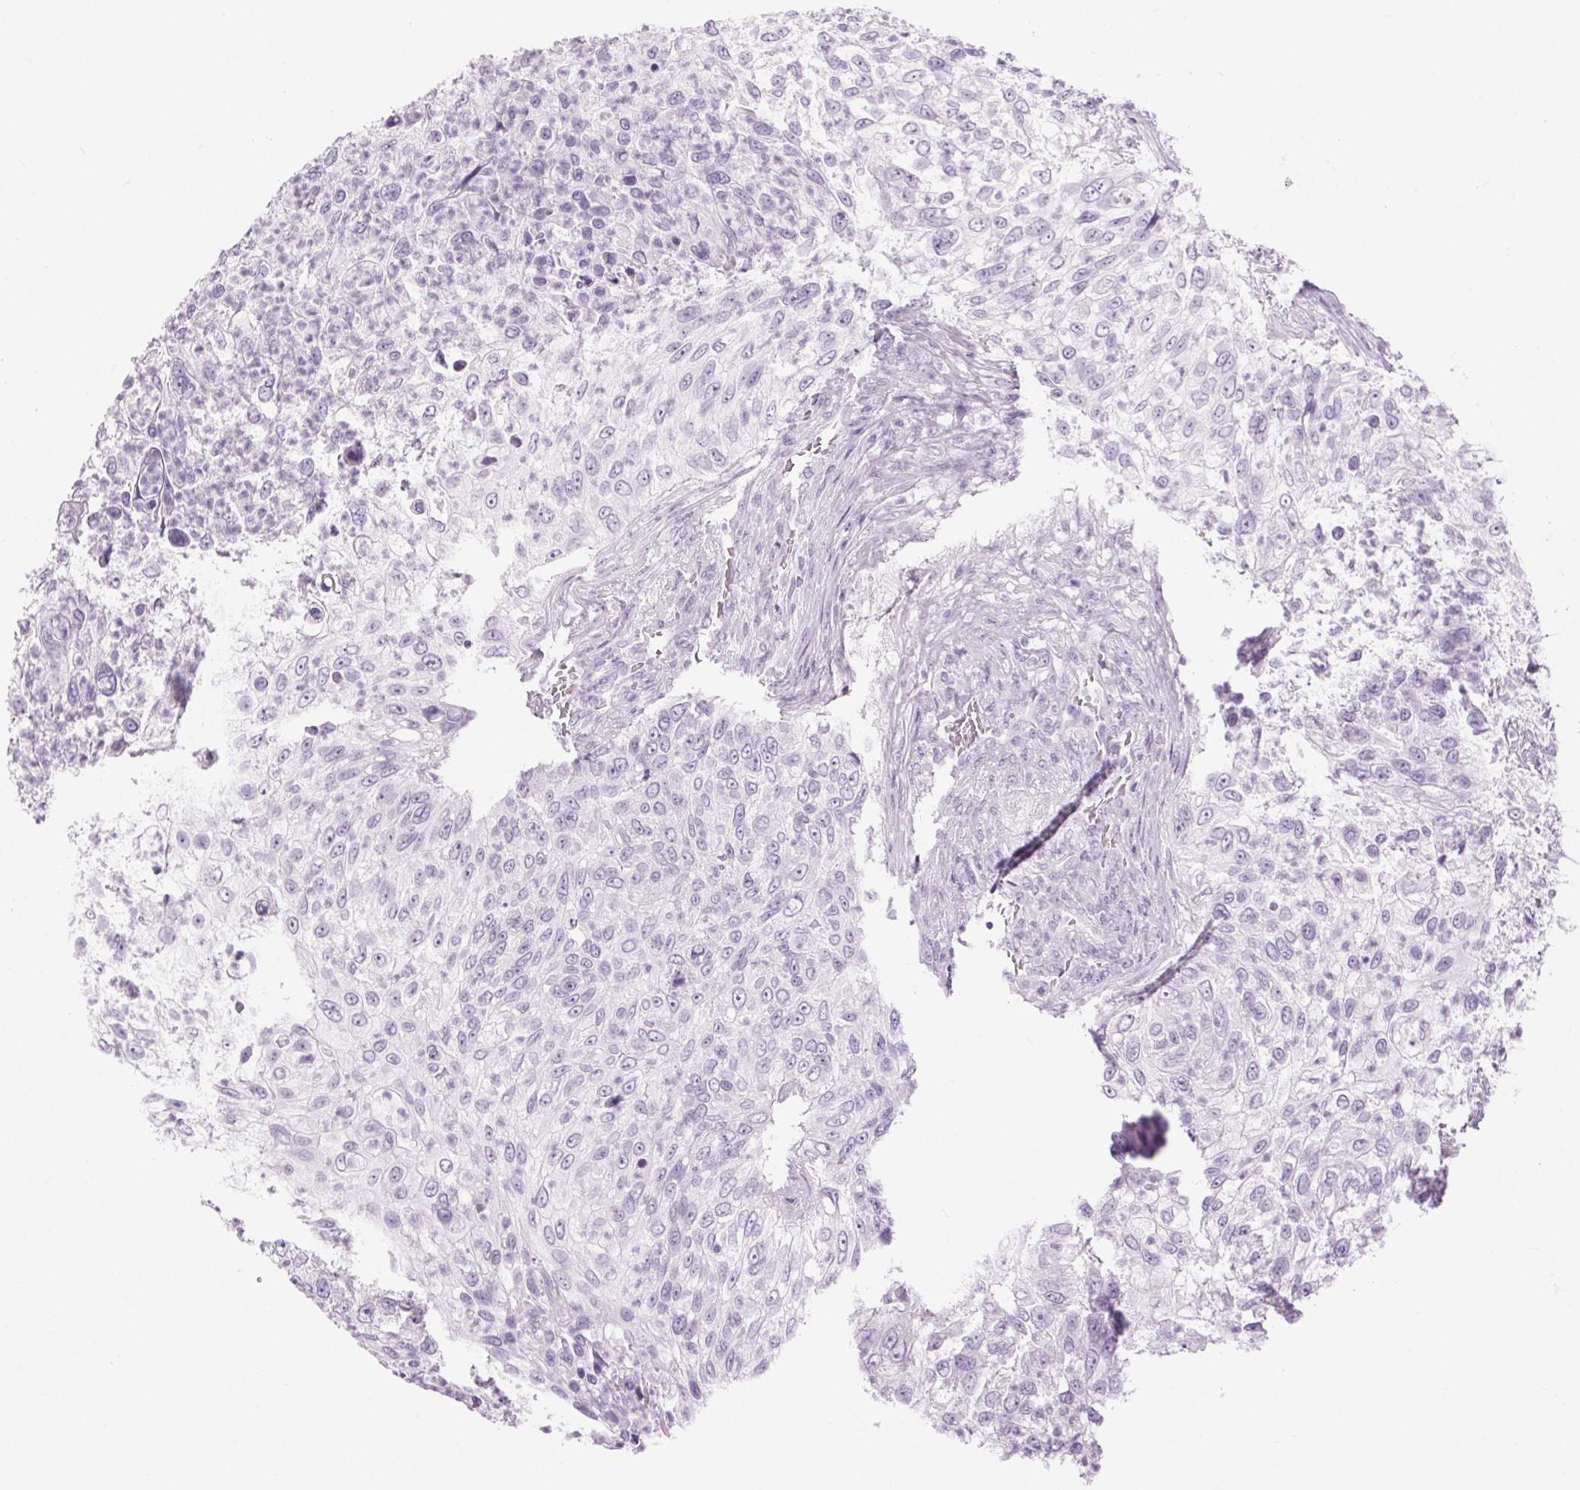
{"staining": {"intensity": "negative", "quantity": "none", "location": "none"}, "tissue": "urothelial cancer", "cell_type": "Tumor cells", "image_type": "cancer", "snomed": [{"axis": "morphology", "description": "Urothelial carcinoma, High grade"}, {"axis": "topography", "description": "Urinary bladder"}], "caption": "High magnification brightfield microscopy of urothelial cancer stained with DAB (brown) and counterstained with hematoxylin (blue): tumor cells show no significant positivity. (Stains: DAB (3,3'-diaminobenzidine) IHC with hematoxylin counter stain, Microscopy: brightfield microscopy at high magnification).", "gene": "BEND2", "patient": {"sex": "female", "age": 60}}